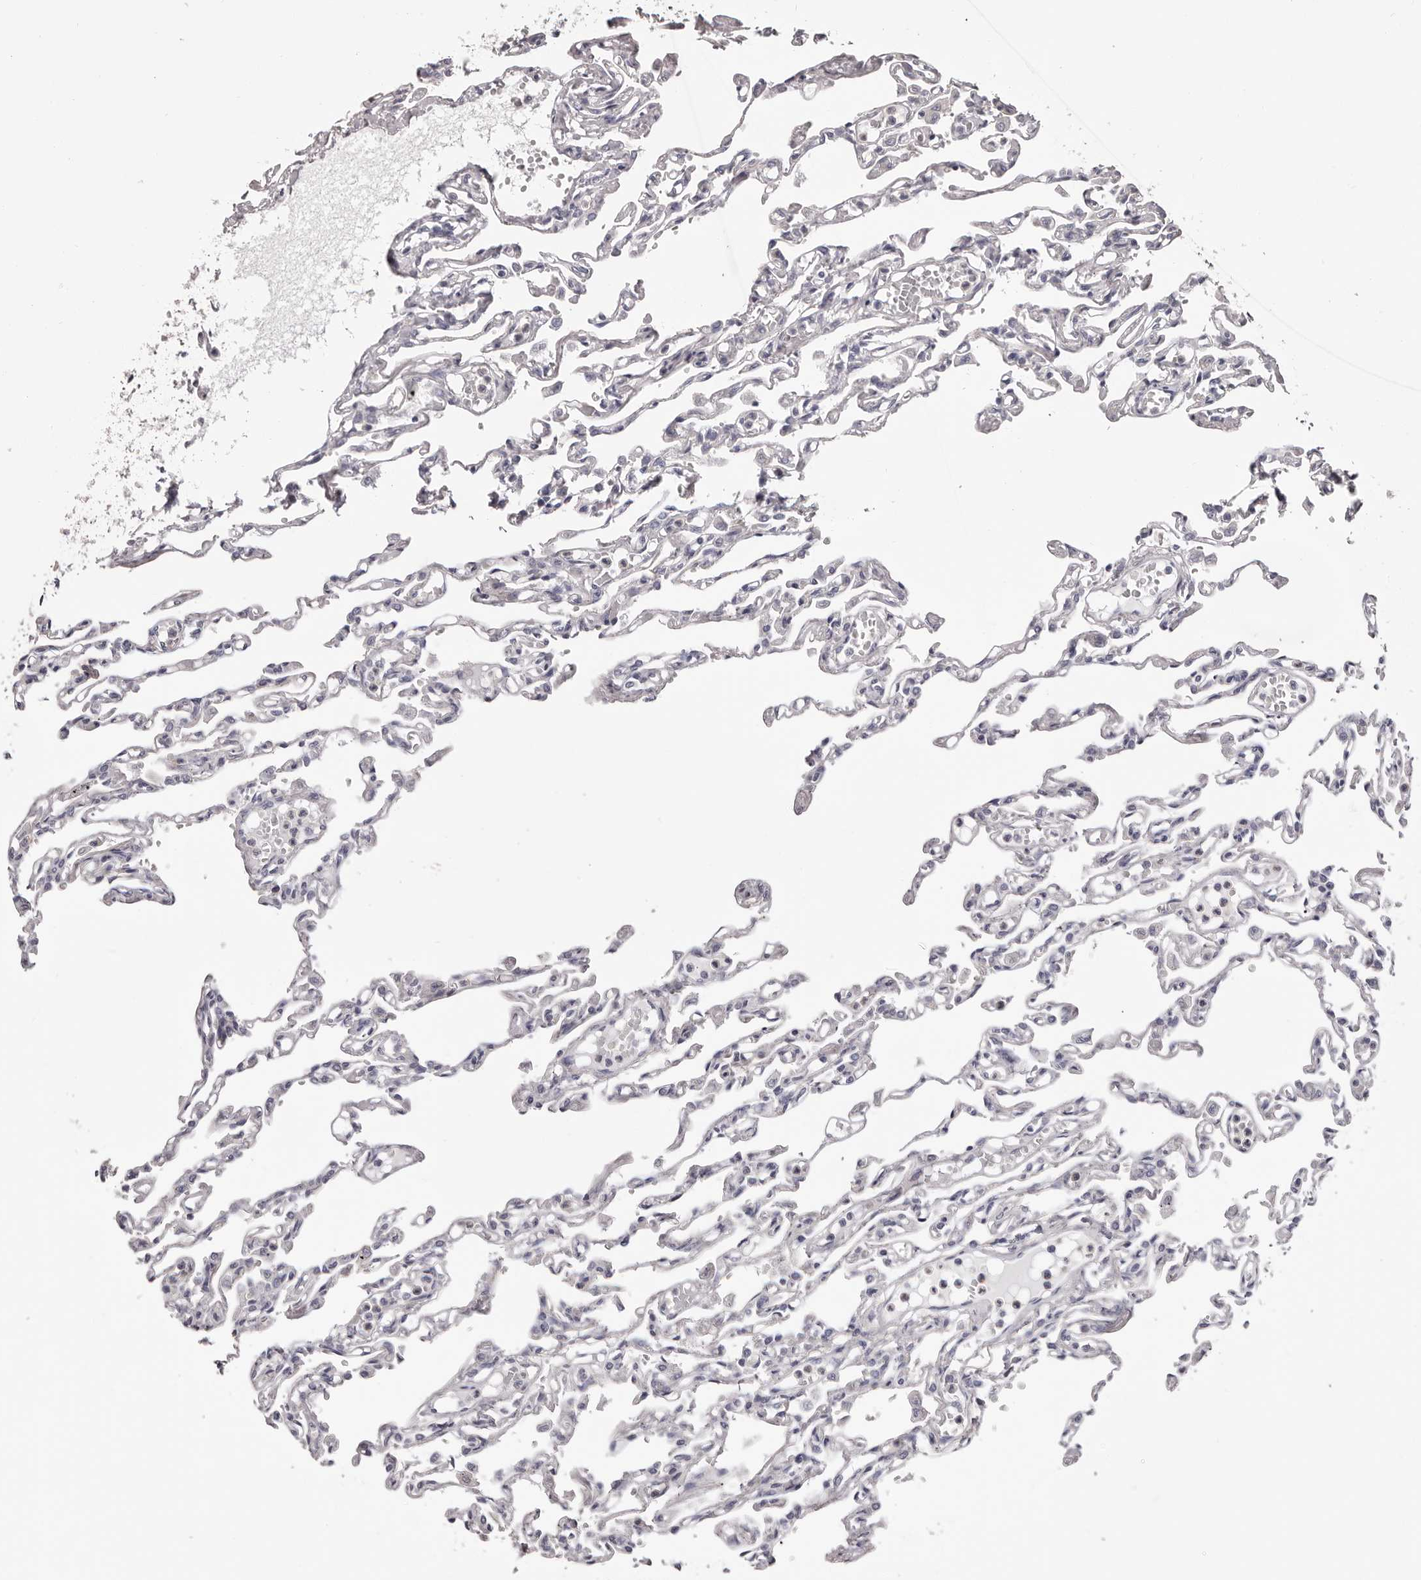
{"staining": {"intensity": "negative", "quantity": "none", "location": "none"}, "tissue": "lung", "cell_type": "Alveolar cells", "image_type": "normal", "snomed": [{"axis": "morphology", "description": "Normal tissue, NOS"}, {"axis": "topography", "description": "Lung"}], "caption": "DAB (3,3'-diaminobenzidine) immunohistochemical staining of normal lung reveals no significant staining in alveolar cells.", "gene": "PEG10", "patient": {"sex": "male", "age": 21}}